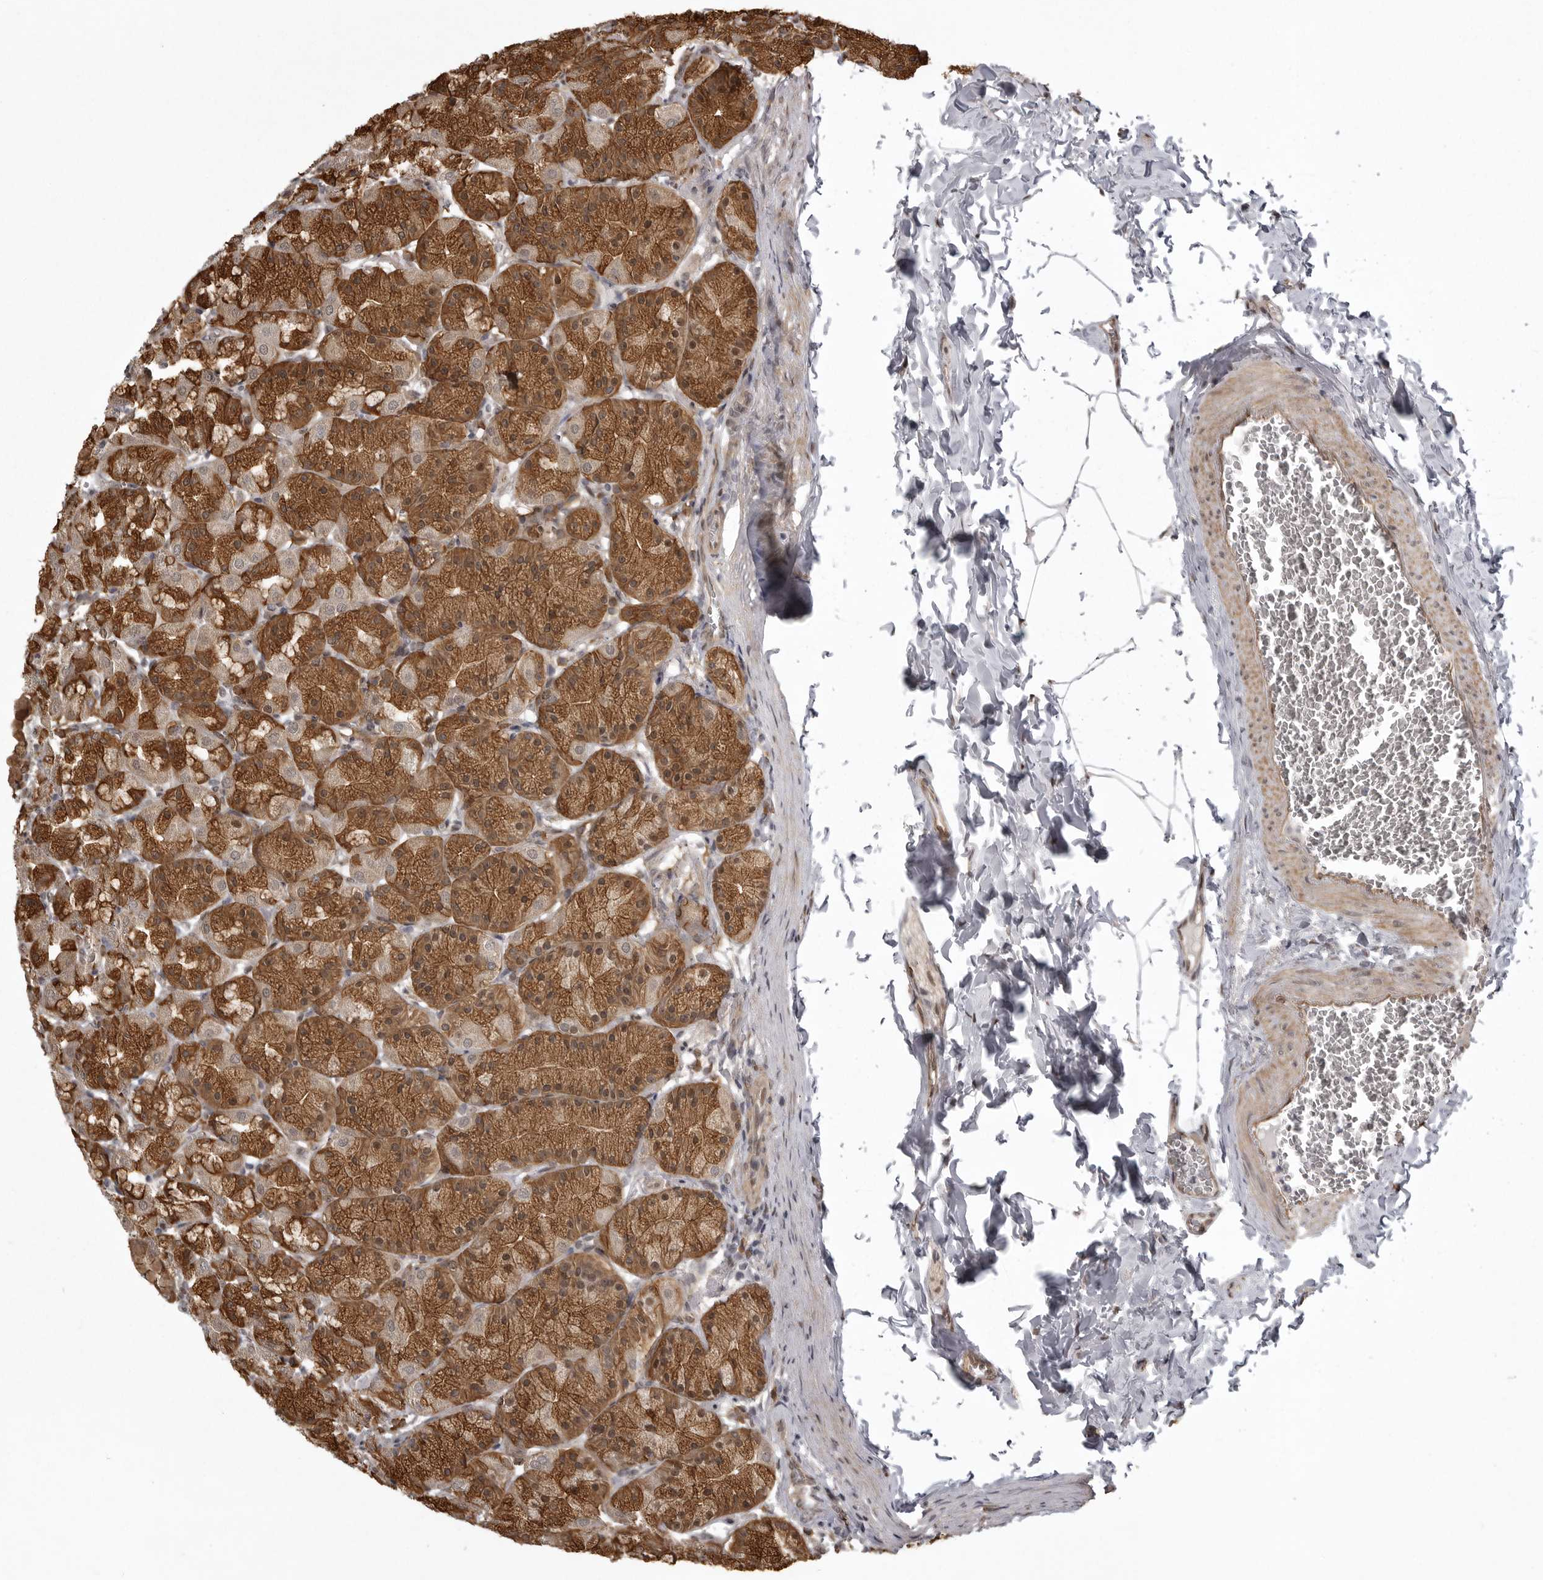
{"staining": {"intensity": "strong", "quantity": "25%-75%", "location": "cytoplasmic/membranous,nuclear"}, "tissue": "stomach", "cell_type": "Glandular cells", "image_type": "normal", "snomed": [{"axis": "morphology", "description": "Normal tissue, NOS"}, {"axis": "topography", "description": "Stomach"}], "caption": "A brown stain highlights strong cytoplasmic/membranous,nuclear staining of a protein in glandular cells of normal stomach. (IHC, brightfield microscopy, high magnification).", "gene": "SNX16", "patient": {"sex": "male", "age": 42}}